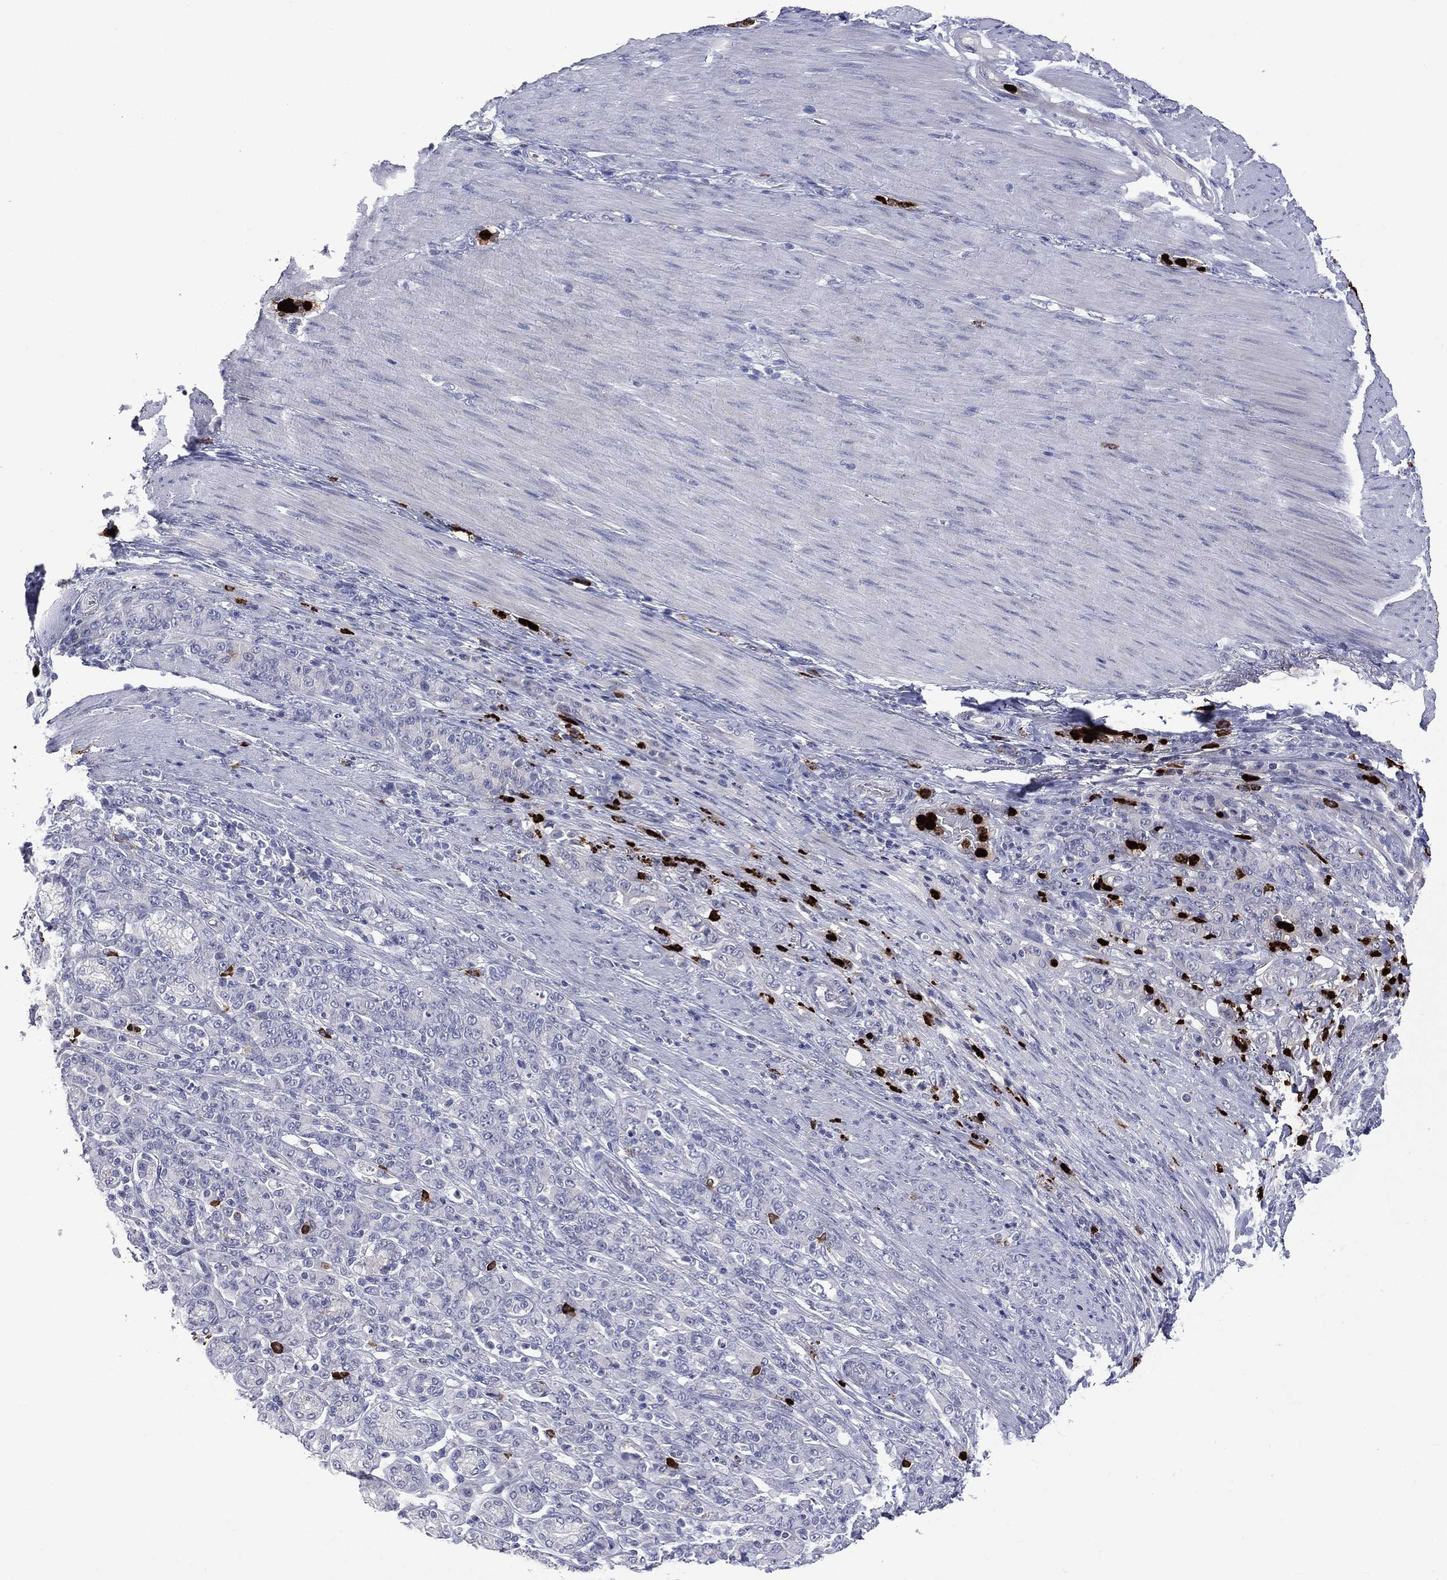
{"staining": {"intensity": "negative", "quantity": "none", "location": "none"}, "tissue": "stomach cancer", "cell_type": "Tumor cells", "image_type": "cancer", "snomed": [{"axis": "morphology", "description": "Normal tissue, NOS"}, {"axis": "morphology", "description": "Adenocarcinoma, NOS"}, {"axis": "topography", "description": "Stomach"}], "caption": "Immunohistochemical staining of human adenocarcinoma (stomach) reveals no significant positivity in tumor cells.", "gene": "ELANE", "patient": {"sex": "female", "age": 79}}